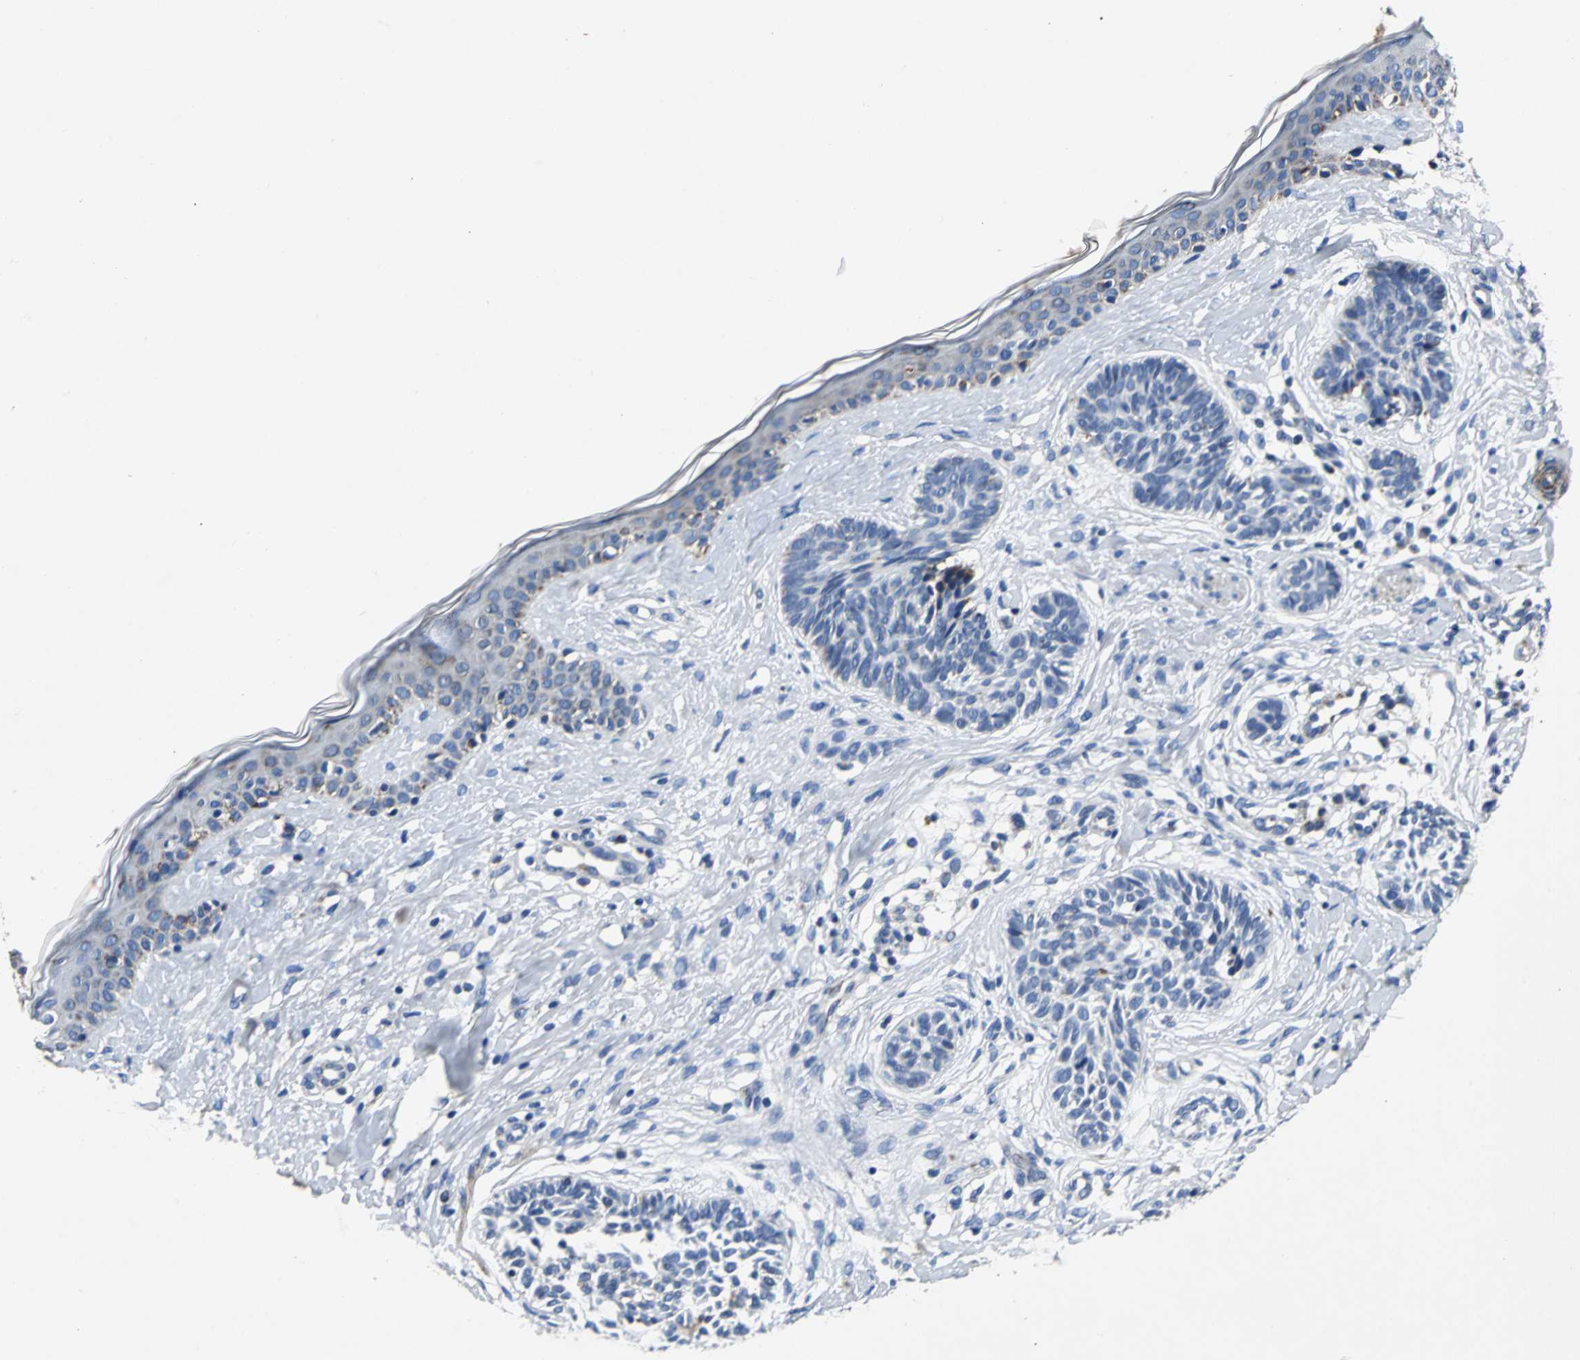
{"staining": {"intensity": "negative", "quantity": "none", "location": "none"}, "tissue": "skin cancer", "cell_type": "Tumor cells", "image_type": "cancer", "snomed": [{"axis": "morphology", "description": "Normal tissue, NOS"}, {"axis": "morphology", "description": "Basal cell carcinoma"}, {"axis": "topography", "description": "Skin"}], "caption": "Tumor cells show no significant protein staining in skin cancer (basal cell carcinoma).", "gene": "IFI6", "patient": {"sex": "male", "age": 63}}